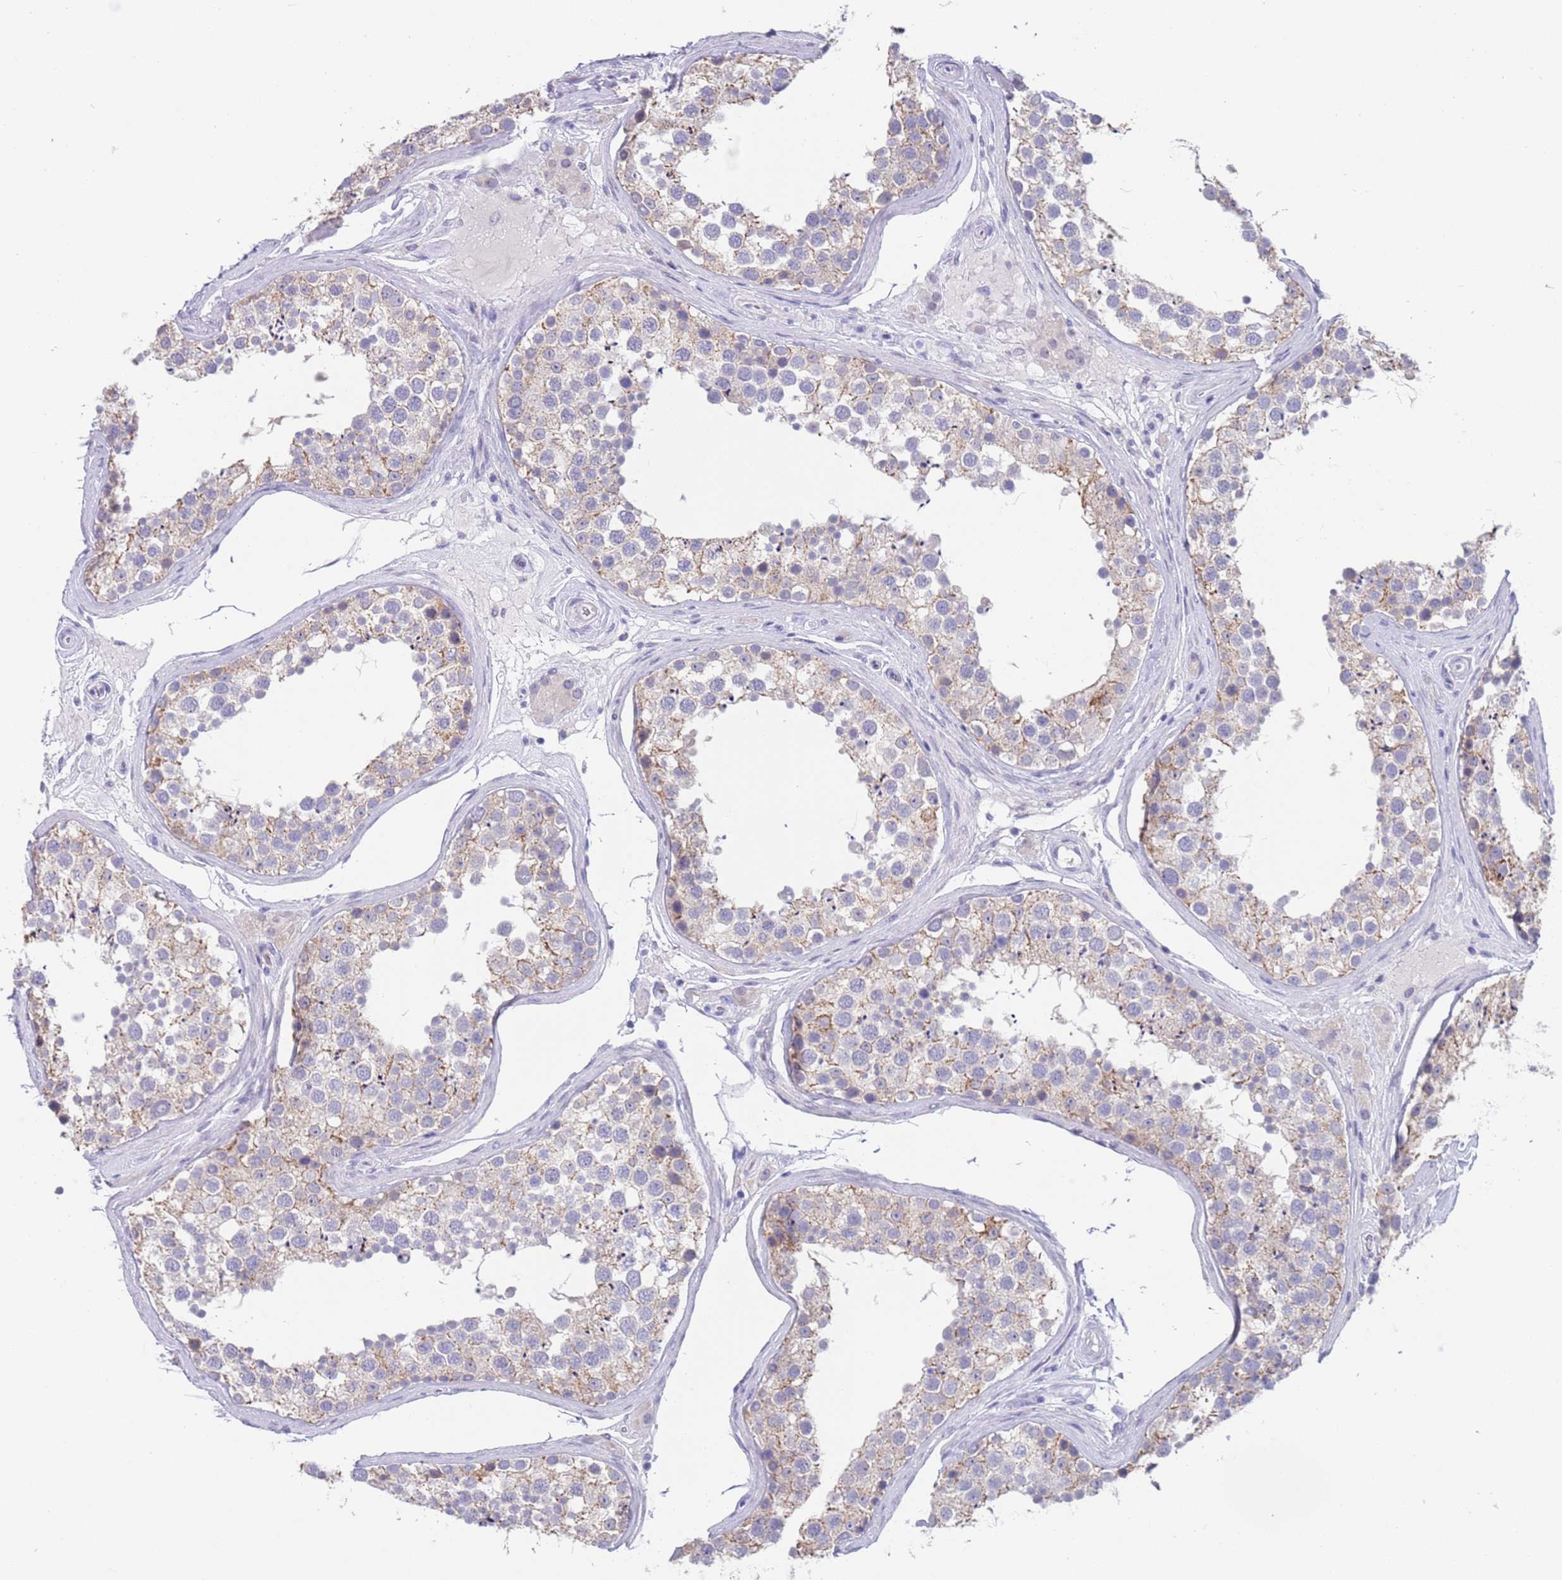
{"staining": {"intensity": "weak", "quantity": "<25%", "location": "cytoplasmic/membranous"}, "tissue": "testis", "cell_type": "Cells in seminiferous ducts", "image_type": "normal", "snomed": [{"axis": "morphology", "description": "Normal tissue, NOS"}, {"axis": "topography", "description": "Testis"}], "caption": "This is an immunohistochemistry (IHC) micrograph of unremarkable testis. There is no positivity in cells in seminiferous ducts.", "gene": "SPIRE2", "patient": {"sex": "male", "age": 46}}